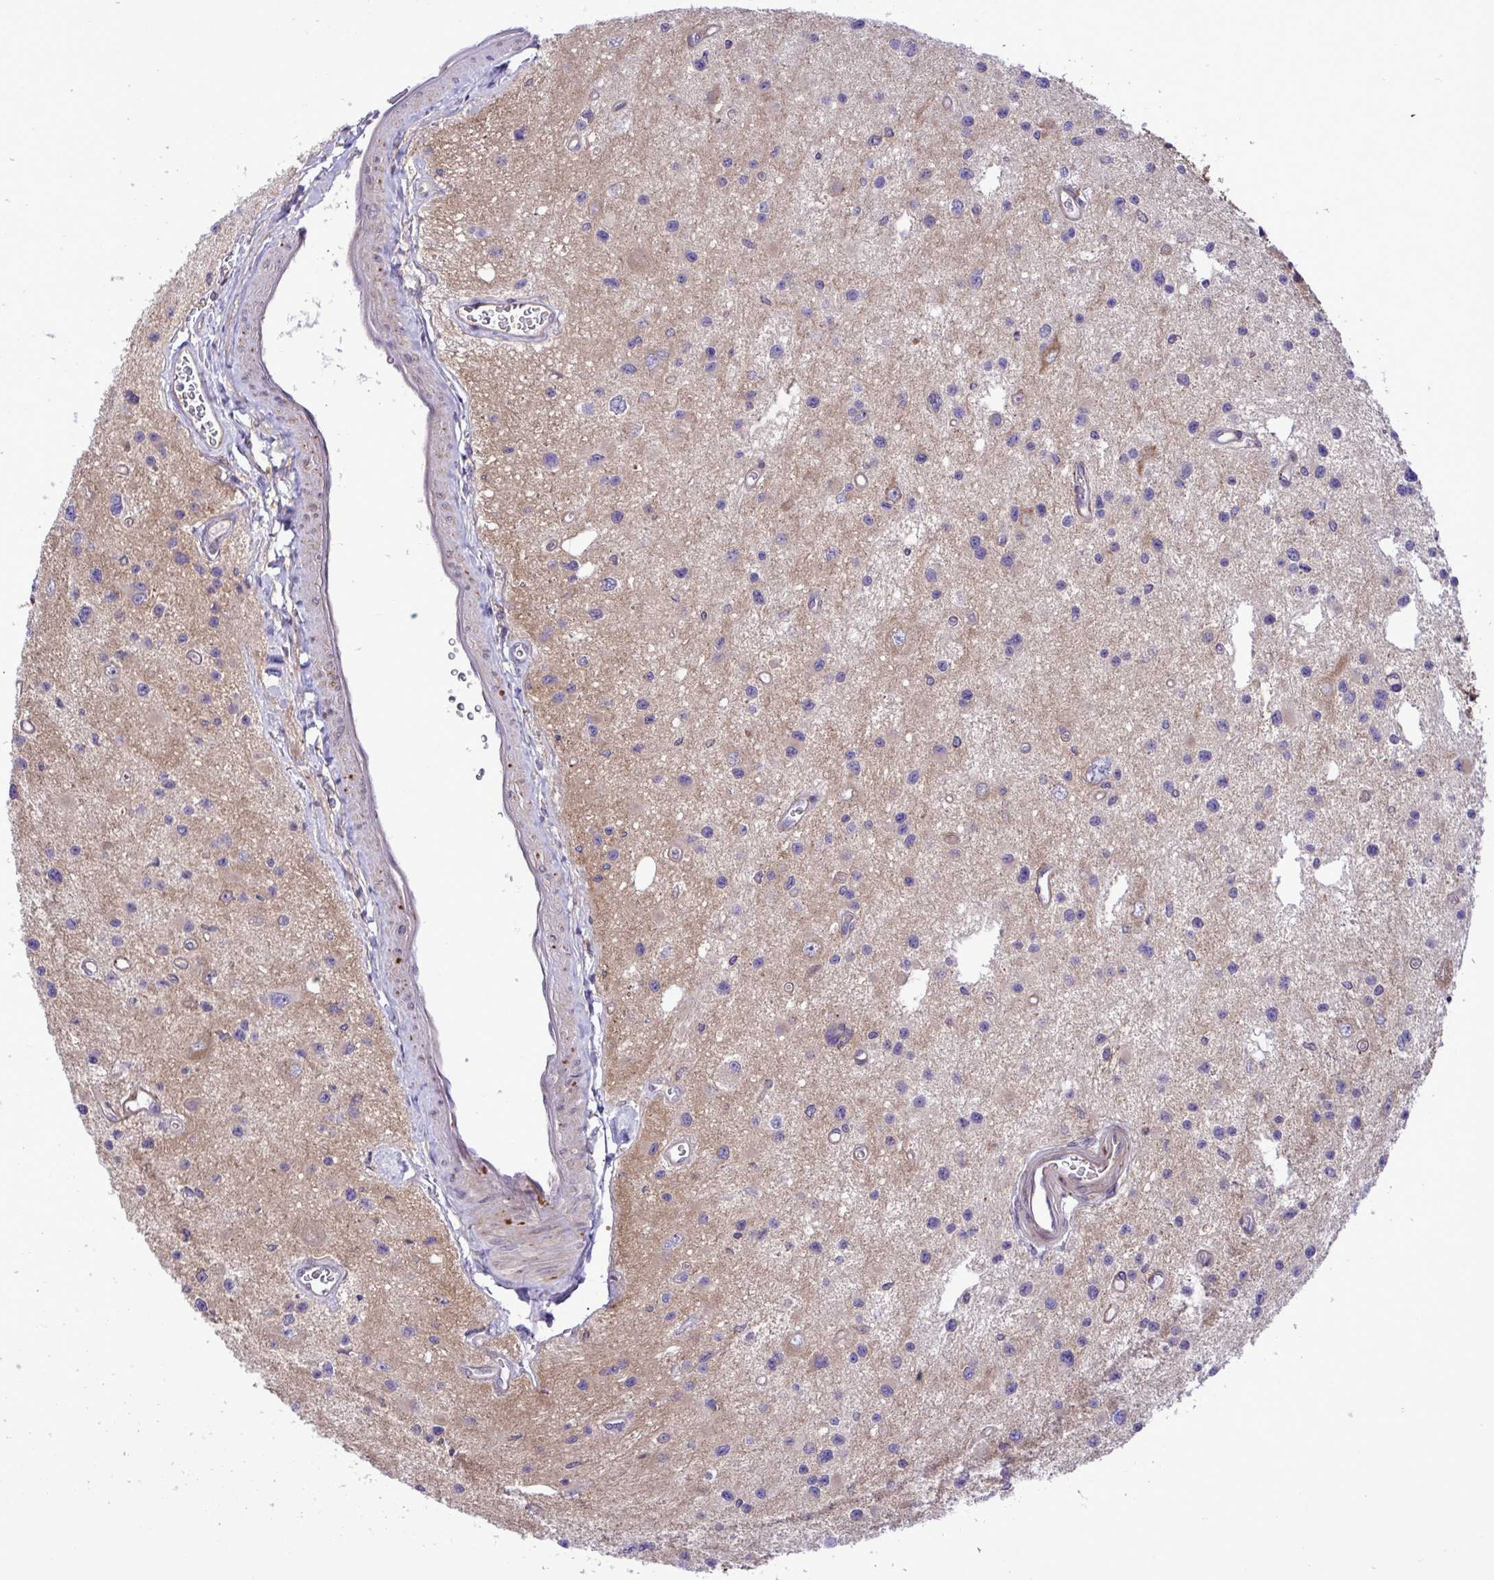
{"staining": {"intensity": "negative", "quantity": "none", "location": "none"}, "tissue": "glioma", "cell_type": "Tumor cells", "image_type": "cancer", "snomed": [{"axis": "morphology", "description": "Glioma, malignant, Low grade"}, {"axis": "topography", "description": "Brain"}], "caption": "An image of malignant low-grade glioma stained for a protein displays no brown staining in tumor cells.", "gene": "GRB14", "patient": {"sex": "male", "age": 43}}